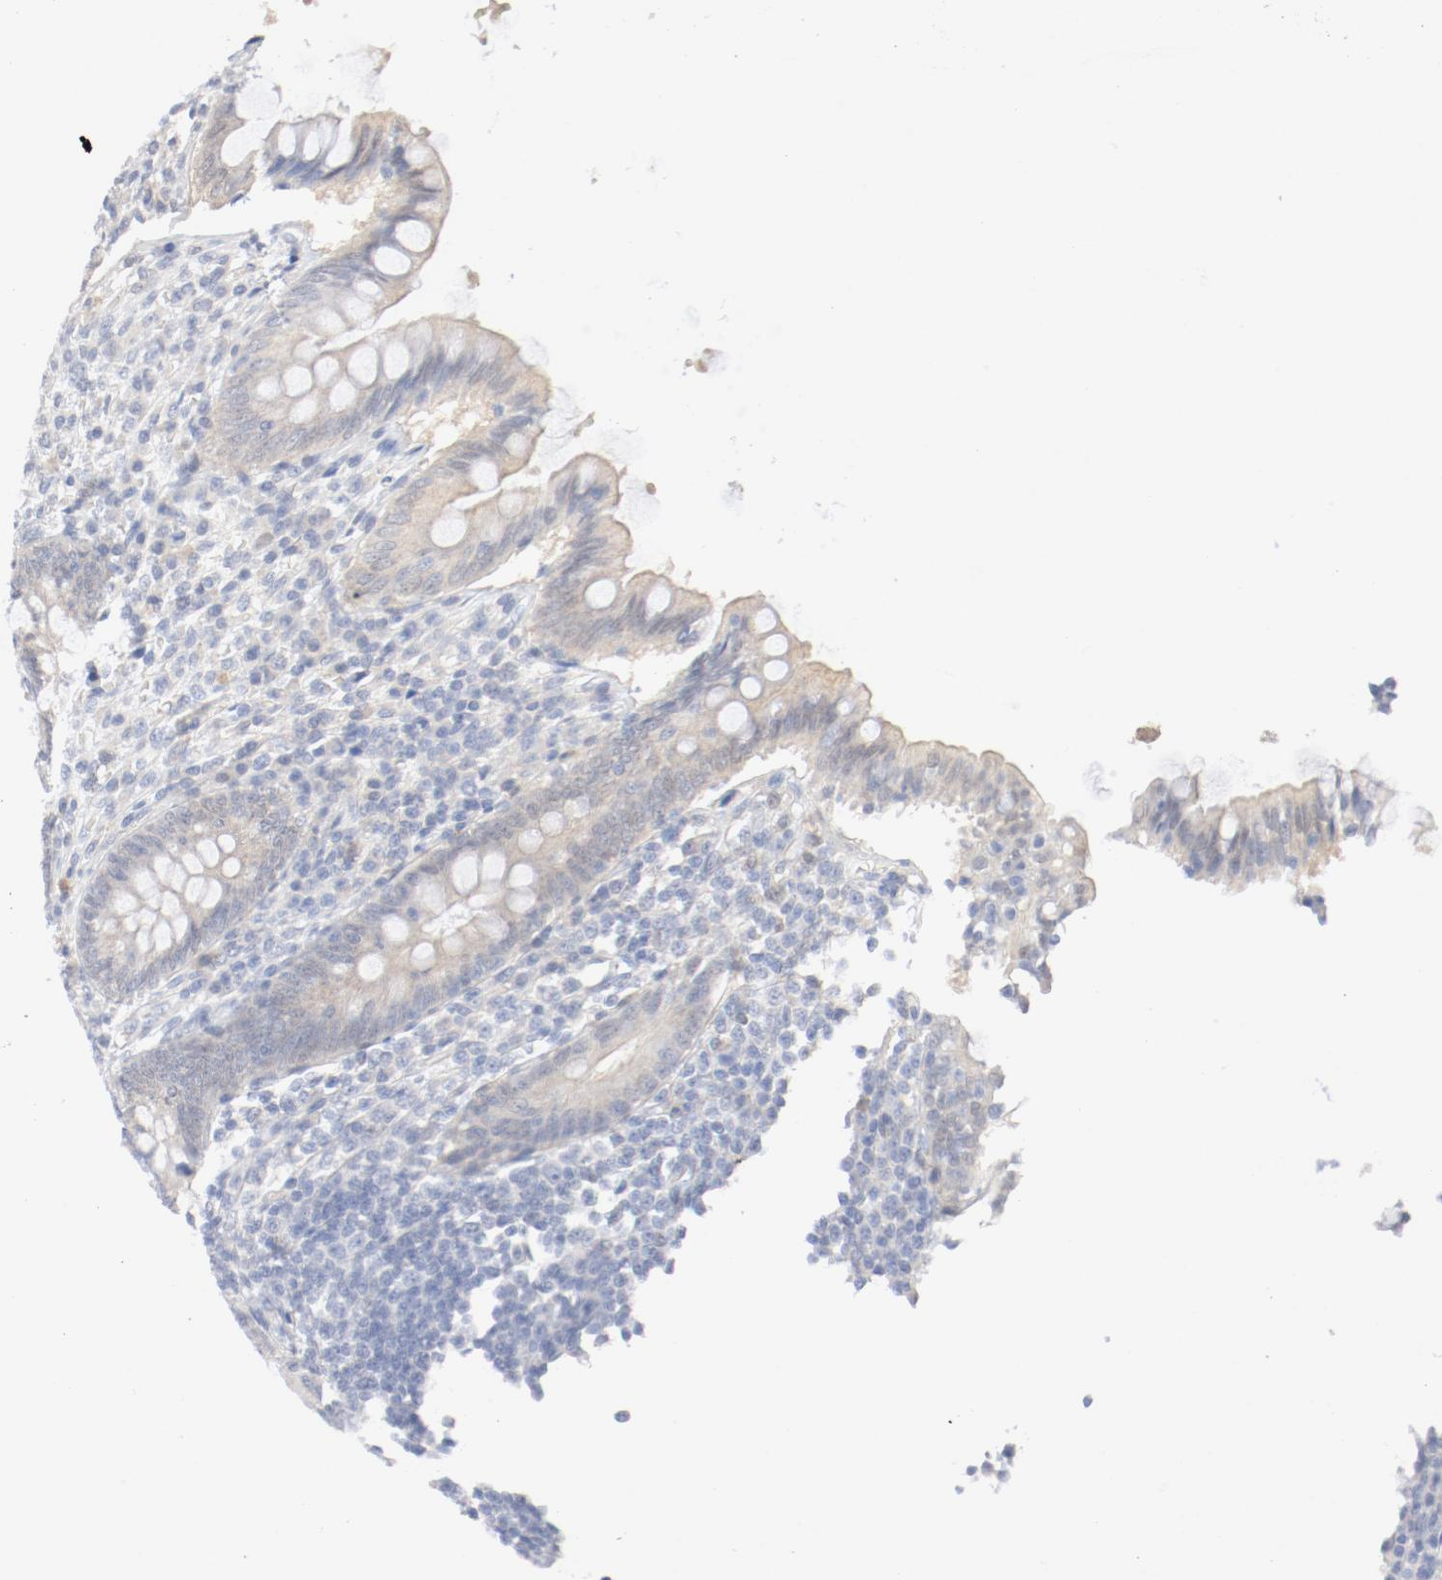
{"staining": {"intensity": "weak", "quantity": "25%-75%", "location": "cytoplasmic/membranous"}, "tissue": "appendix", "cell_type": "Glandular cells", "image_type": "normal", "snomed": [{"axis": "morphology", "description": "Normal tissue, NOS"}, {"axis": "topography", "description": "Appendix"}], "caption": "Immunohistochemistry histopathology image of unremarkable appendix: human appendix stained using immunohistochemistry (IHC) exhibits low levels of weak protein expression localized specifically in the cytoplasmic/membranous of glandular cells, appearing as a cytoplasmic/membranous brown color.", "gene": "PGM1", "patient": {"sex": "female", "age": 66}}